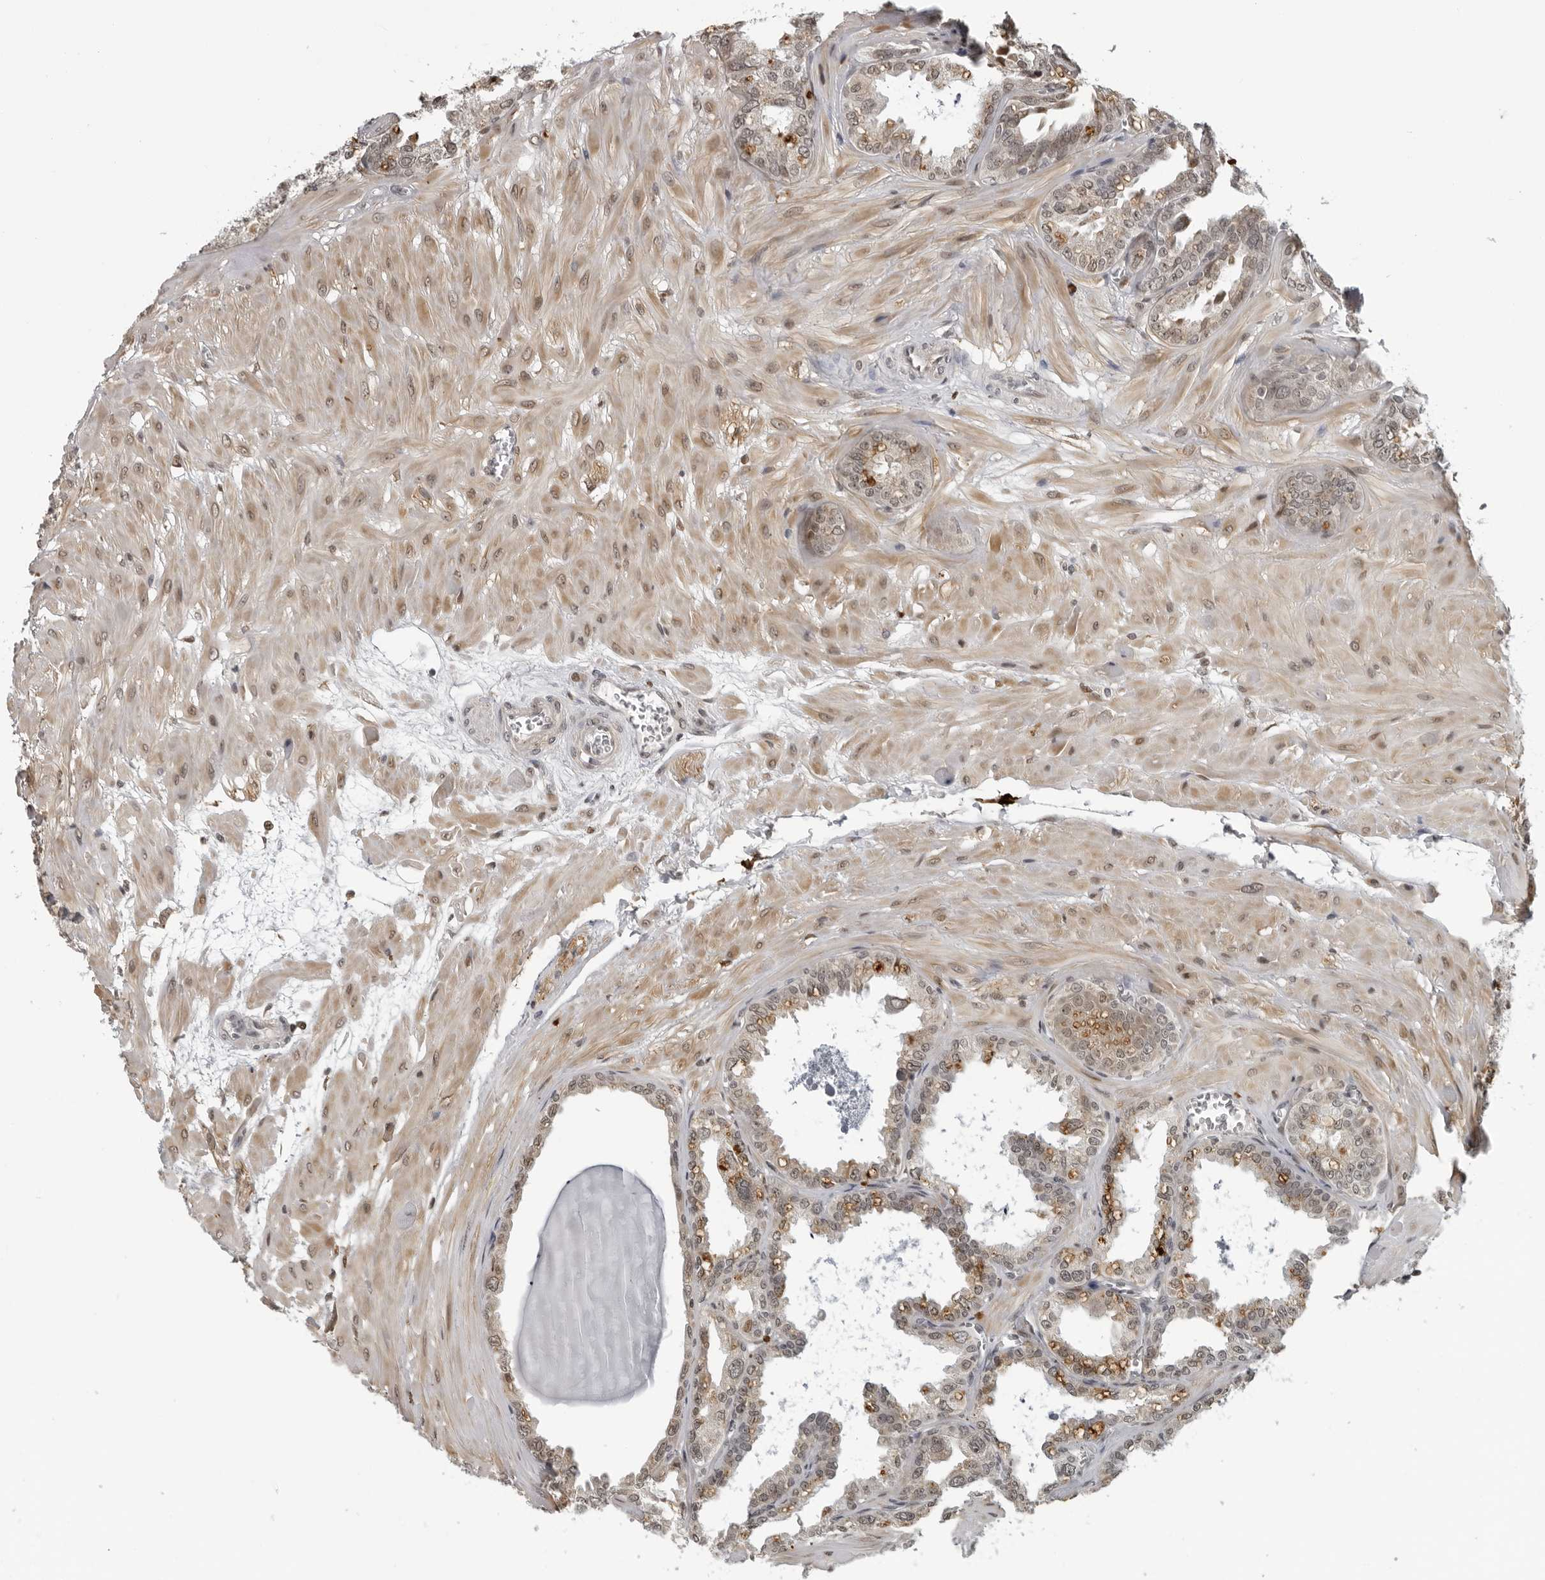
{"staining": {"intensity": "weak", "quantity": "25%-75%", "location": "cytoplasmic/membranous,nuclear"}, "tissue": "seminal vesicle", "cell_type": "Glandular cells", "image_type": "normal", "snomed": [{"axis": "morphology", "description": "Normal tissue, NOS"}, {"axis": "topography", "description": "Prostate"}, {"axis": "topography", "description": "Seminal veicle"}], "caption": "Immunohistochemical staining of benign seminal vesicle shows weak cytoplasmic/membranous,nuclear protein staining in approximately 25%-75% of glandular cells. Nuclei are stained in blue.", "gene": "MAF", "patient": {"sex": "male", "age": 51}}